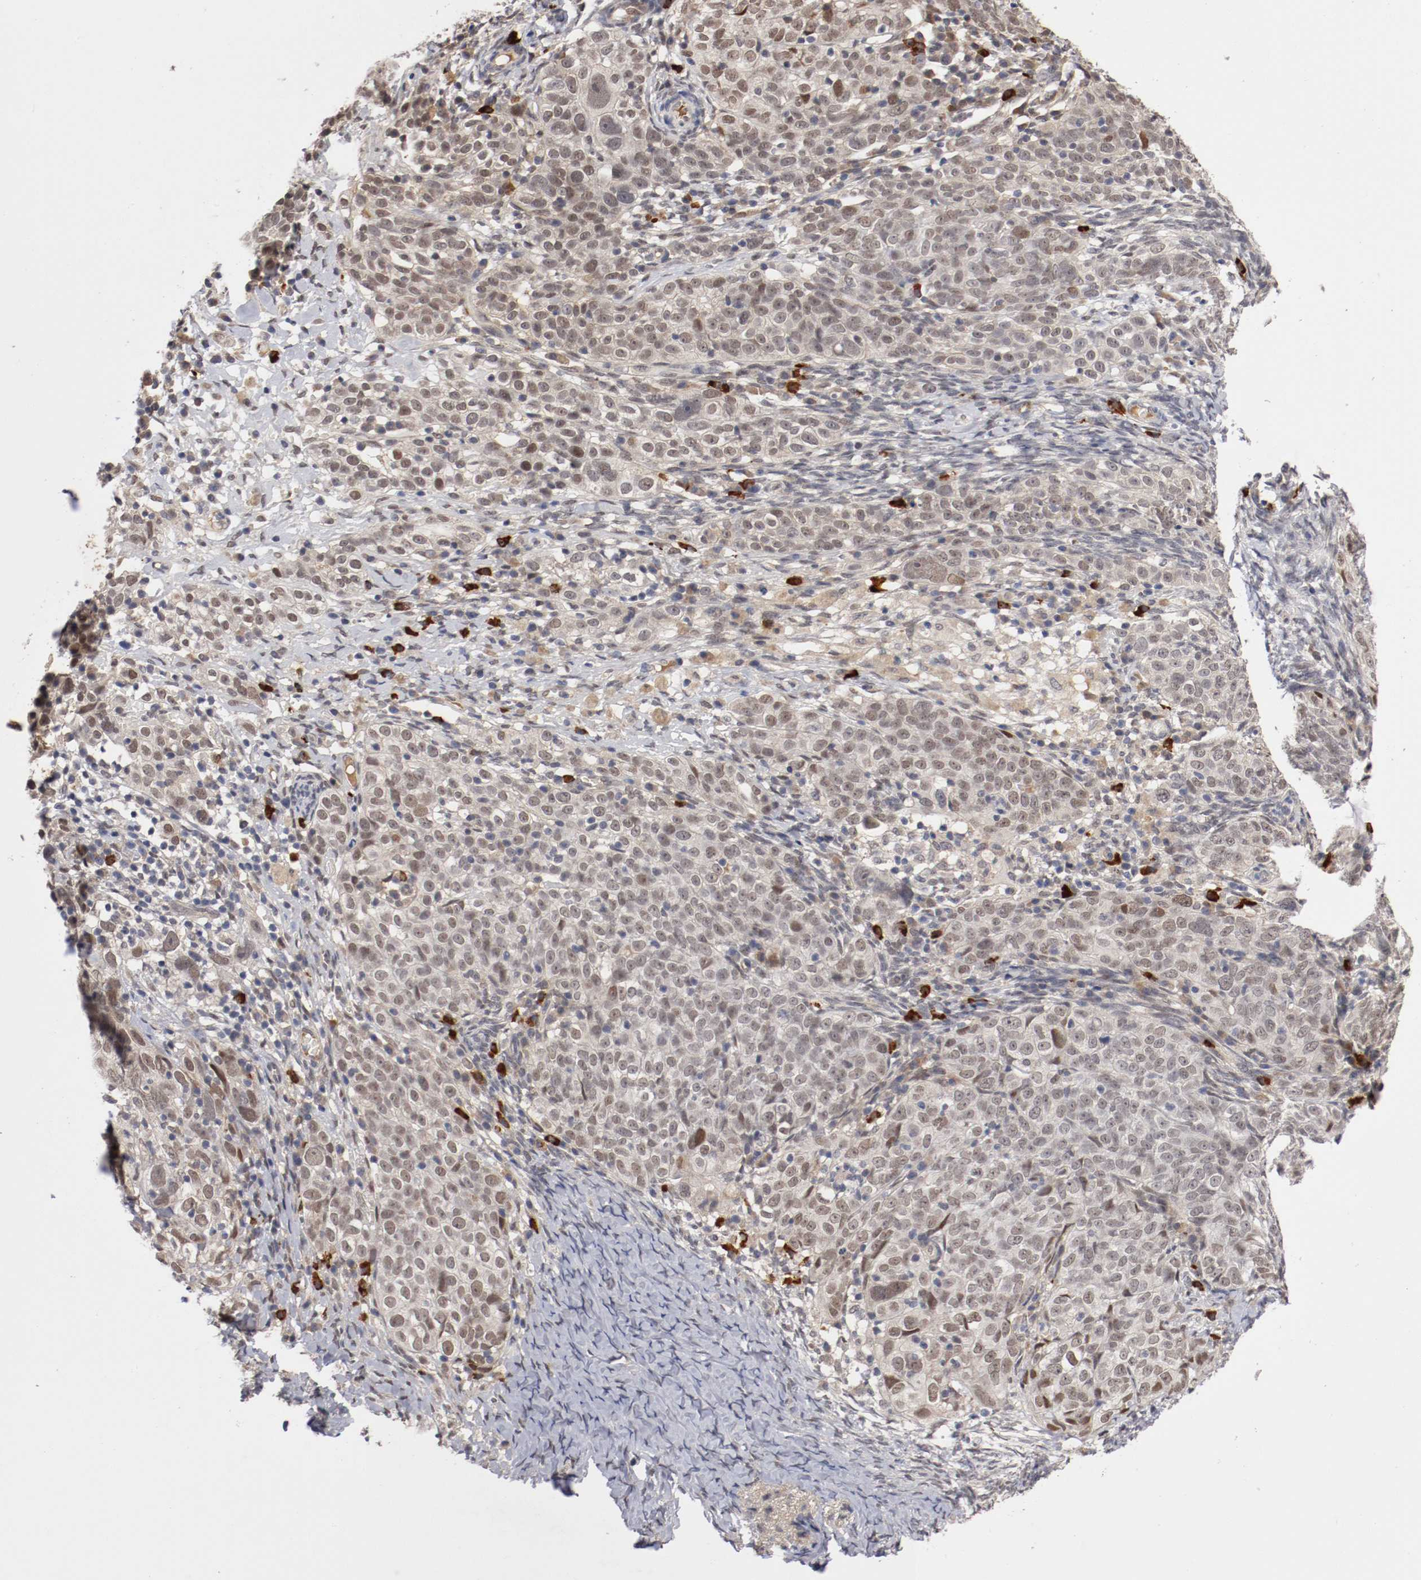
{"staining": {"intensity": "weak", "quantity": "25%-75%", "location": "nuclear"}, "tissue": "ovarian cancer", "cell_type": "Tumor cells", "image_type": "cancer", "snomed": [{"axis": "morphology", "description": "Normal tissue, NOS"}, {"axis": "morphology", "description": "Cystadenocarcinoma, serous, NOS"}, {"axis": "topography", "description": "Ovary"}], "caption": "Immunohistochemistry (IHC) staining of ovarian cancer (serous cystadenocarcinoma), which exhibits low levels of weak nuclear expression in about 25%-75% of tumor cells indicating weak nuclear protein positivity. The staining was performed using DAB (brown) for protein detection and nuclei were counterstained in hematoxylin (blue).", "gene": "DNMT3B", "patient": {"sex": "female", "age": 62}}